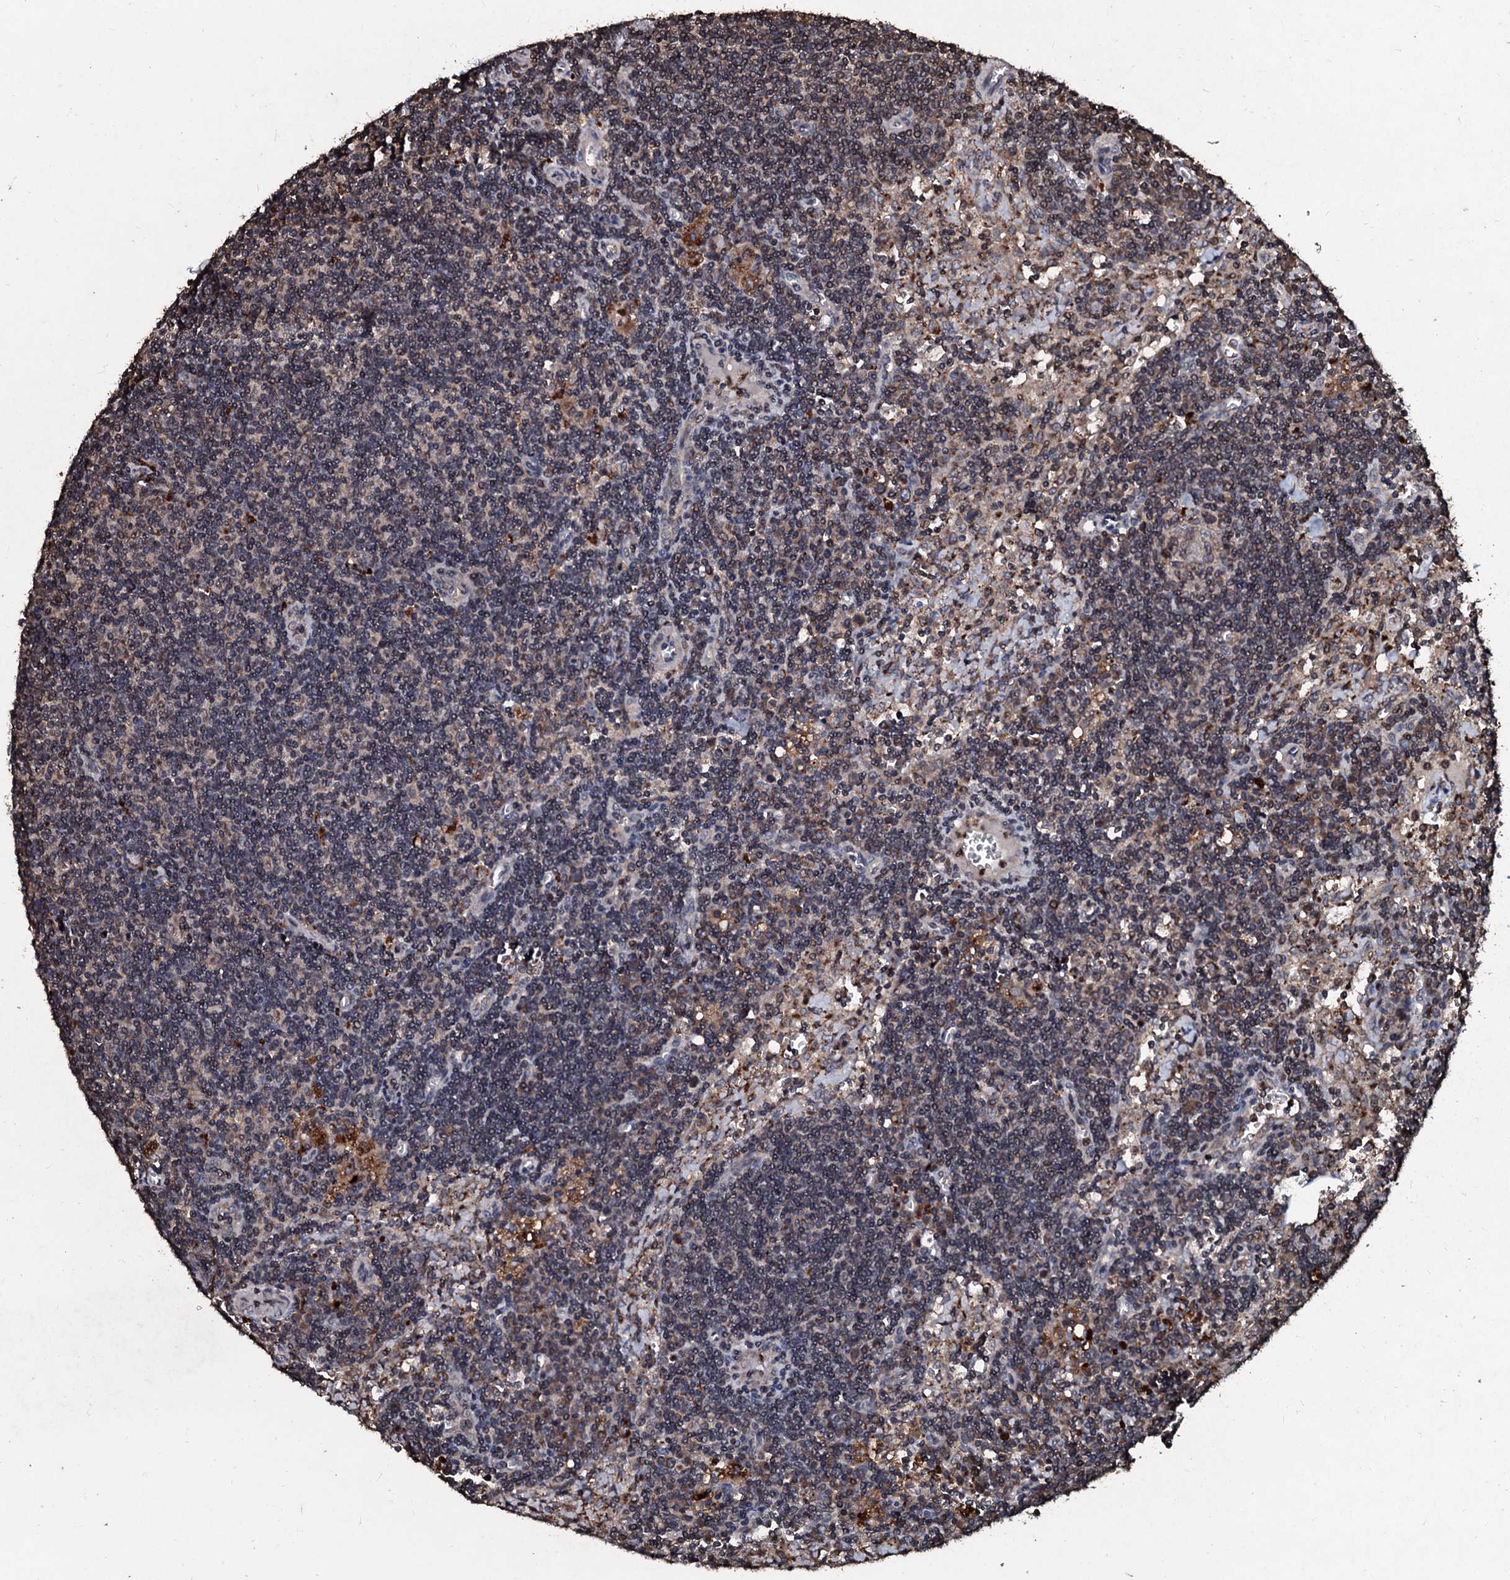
{"staining": {"intensity": "moderate", "quantity": "<25%", "location": "cytoplasmic/membranous"}, "tissue": "lymph node", "cell_type": "Germinal center cells", "image_type": "normal", "snomed": [{"axis": "morphology", "description": "Normal tissue, NOS"}, {"axis": "topography", "description": "Lymph node"}], "caption": "Protein expression analysis of unremarkable human lymph node reveals moderate cytoplasmic/membranous positivity in about <25% of germinal center cells. The staining was performed using DAB (3,3'-diaminobenzidine), with brown indicating positive protein expression. Nuclei are stained blue with hematoxylin.", "gene": "SDHAF2", "patient": {"sex": "male", "age": 58}}